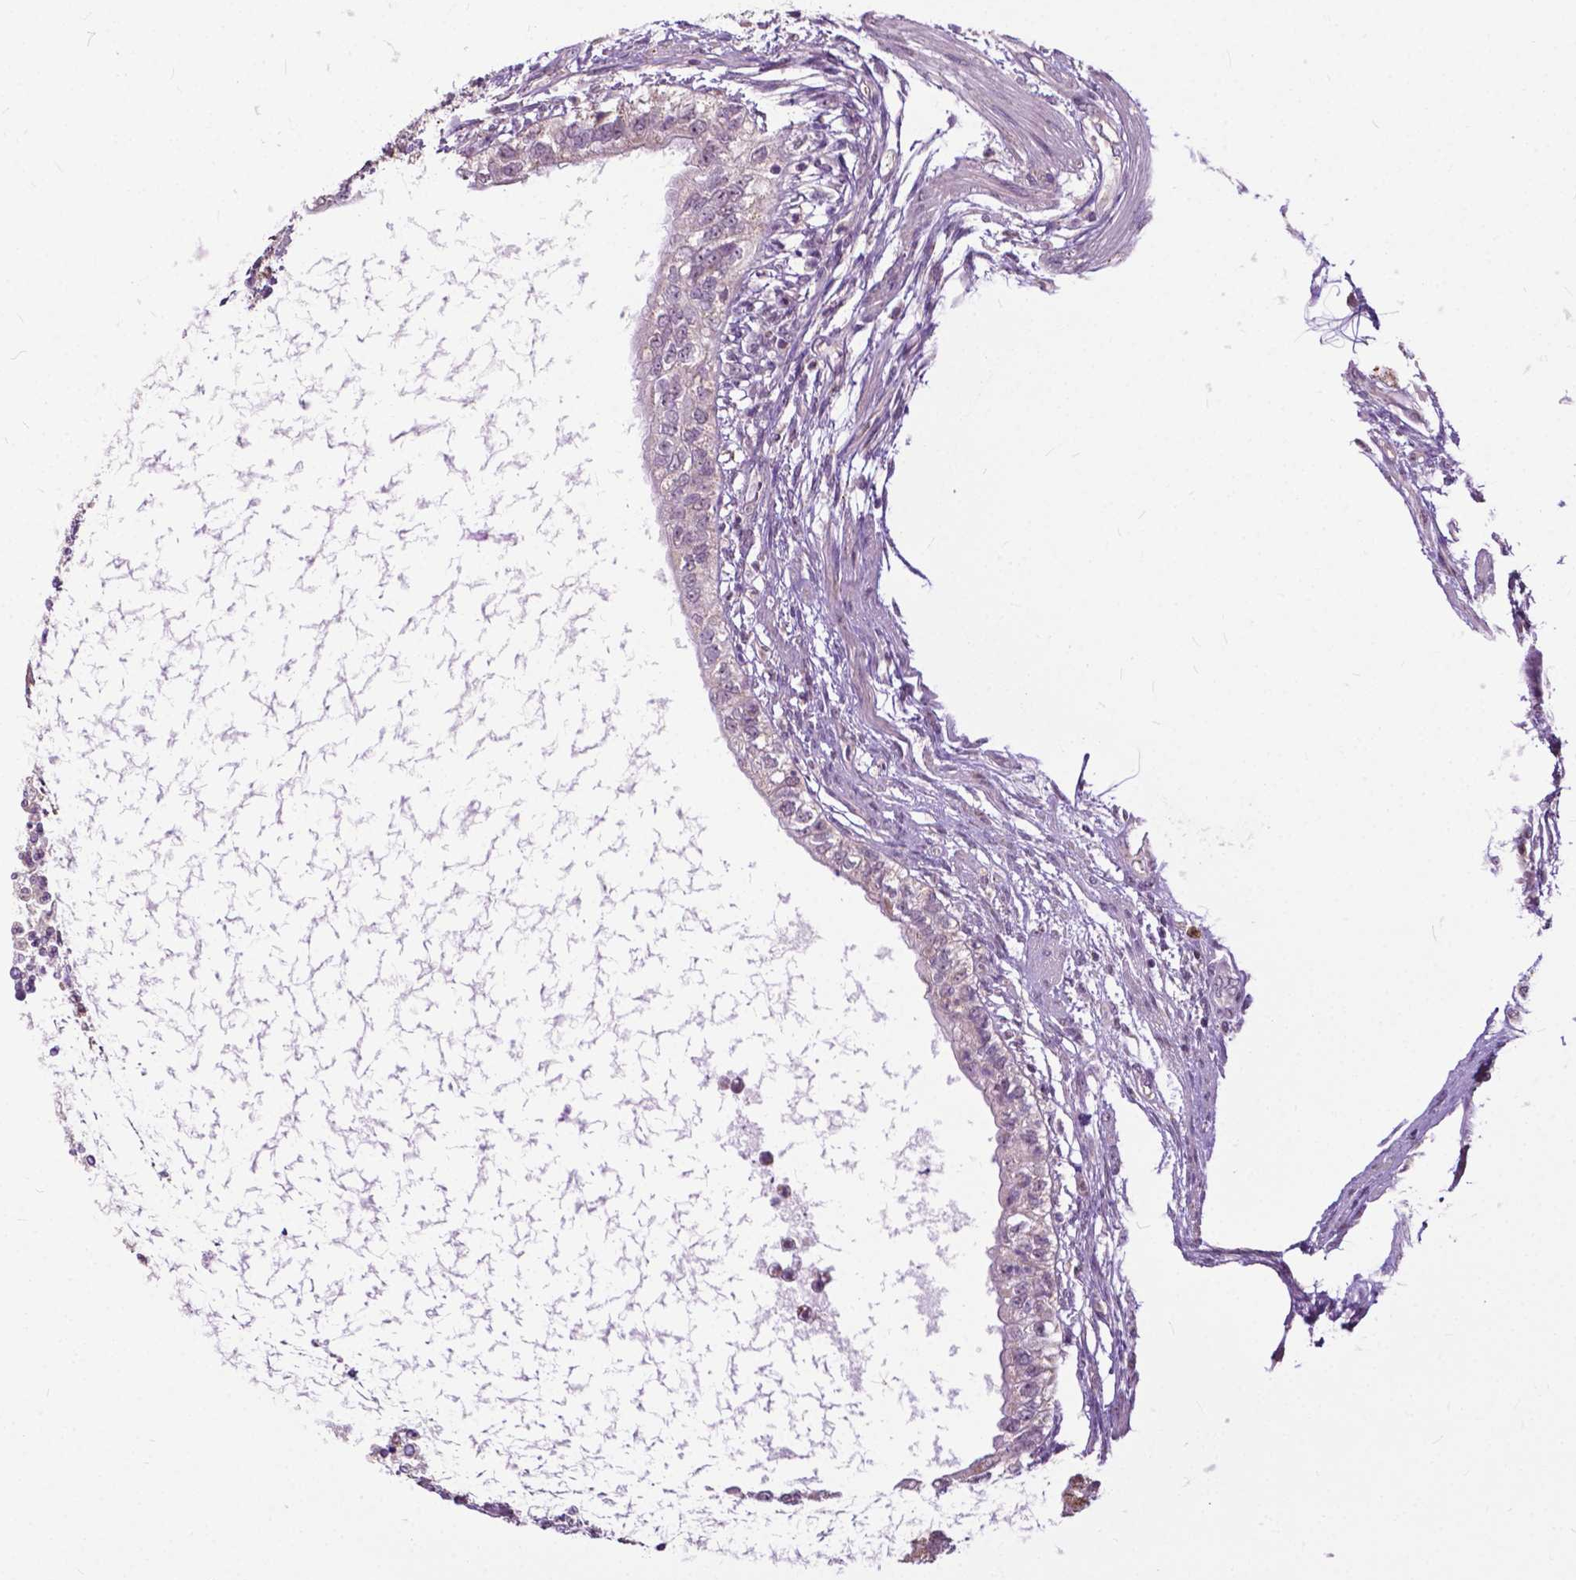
{"staining": {"intensity": "weak", "quantity": "<25%", "location": "cytoplasmic/membranous"}, "tissue": "testis cancer", "cell_type": "Tumor cells", "image_type": "cancer", "snomed": [{"axis": "morphology", "description": "Carcinoma, Embryonal, NOS"}, {"axis": "topography", "description": "Testis"}], "caption": "The photomicrograph displays no significant staining in tumor cells of testis cancer (embryonal carcinoma).", "gene": "TTC9B", "patient": {"sex": "male", "age": 26}}